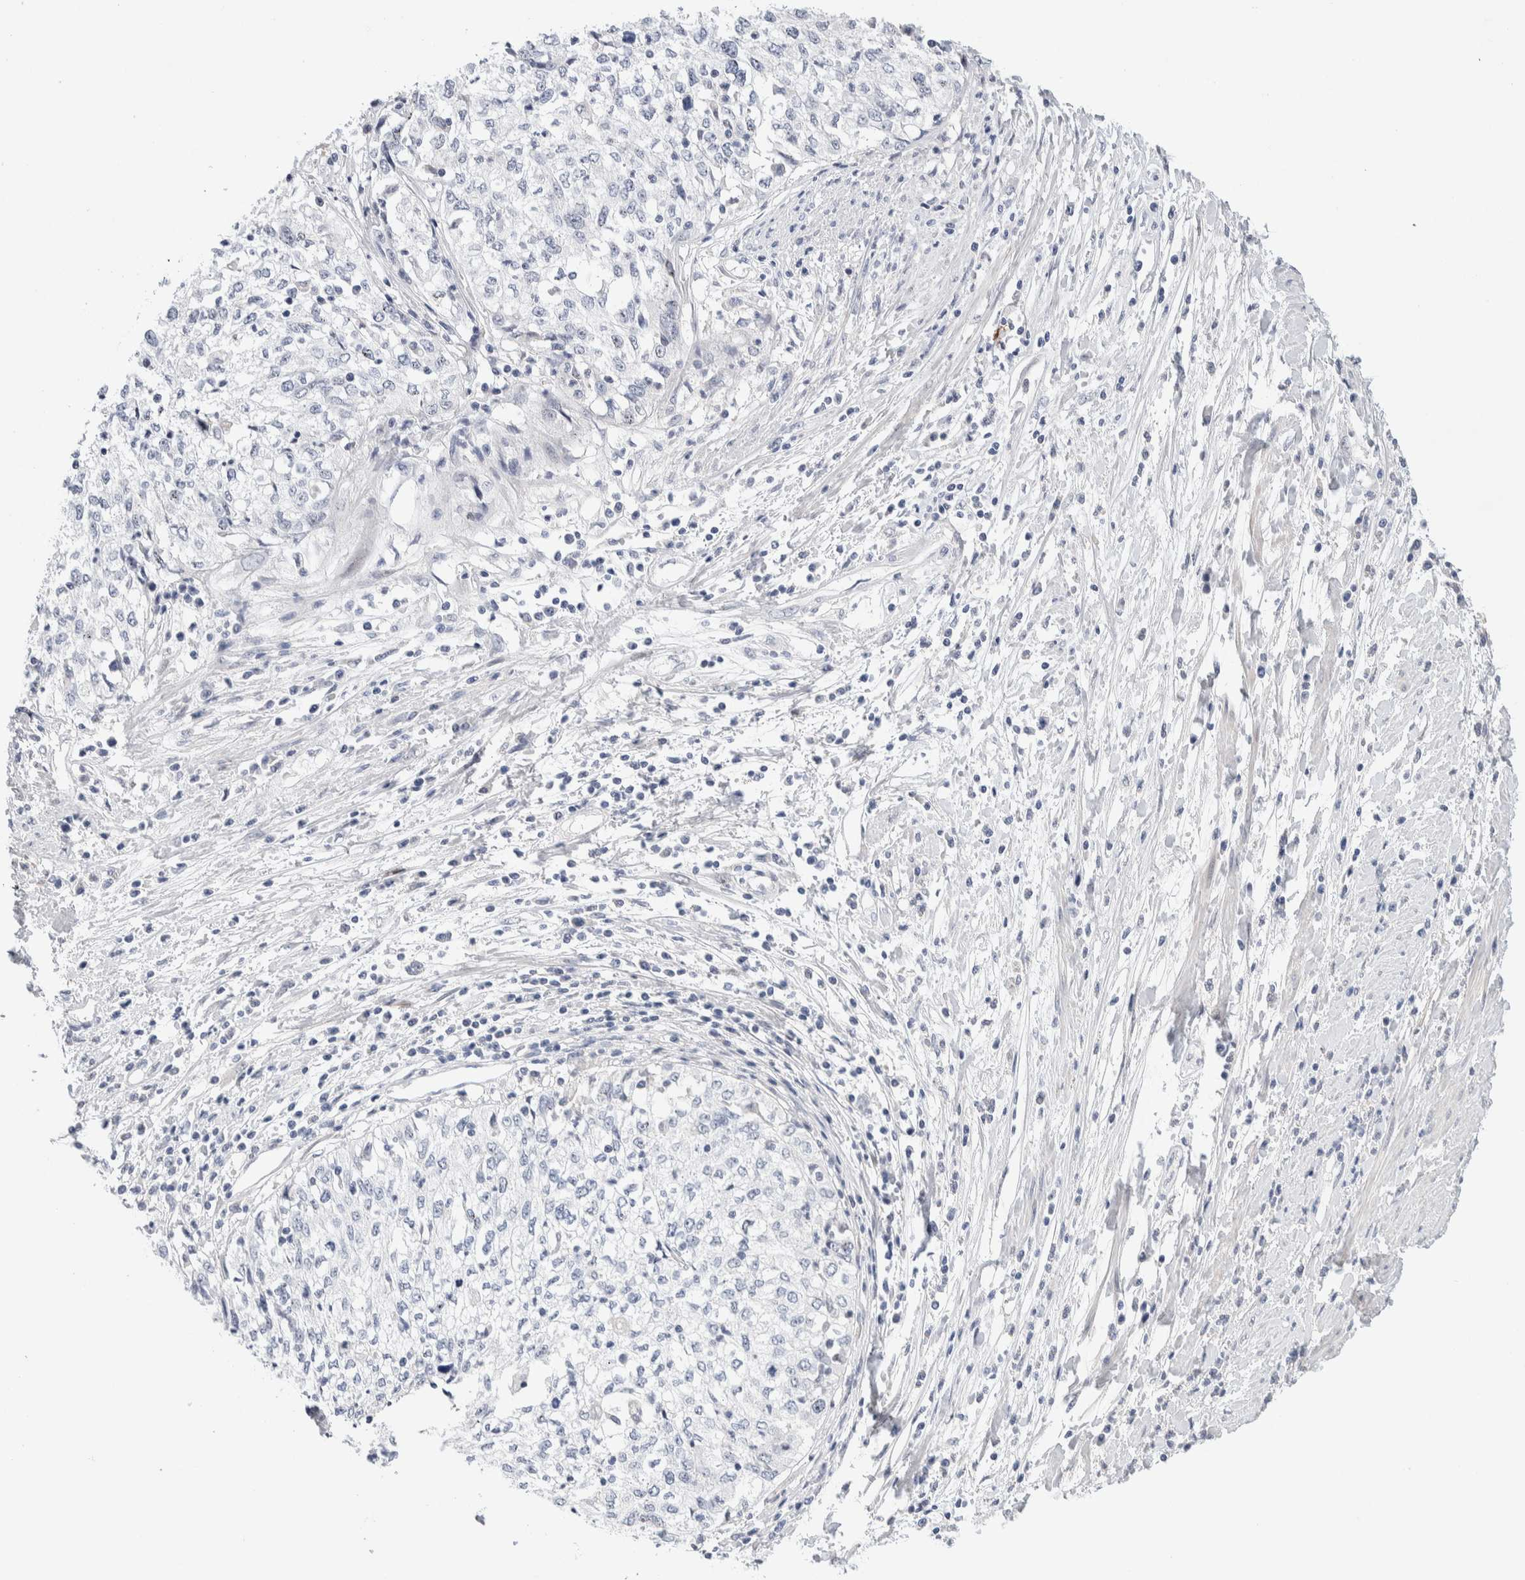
{"staining": {"intensity": "negative", "quantity": "none", "location": "none"}, "tissue": "cervical cancer", "cell_type": "Tumor cells", "image_type": "cancer", "snomed": [{"axis": "morphology", "description": "Squamous cell carcinoma, NOS"}, {"axis": "topography", "description": "Cervix"}], "caption": "Cervical cancer stained for a protein using immunohistochemistry (IHC) demonstrates no staining tumor cells.", "gene": "DNAJB6", "patient": {"sex": "female", "age": 57}}